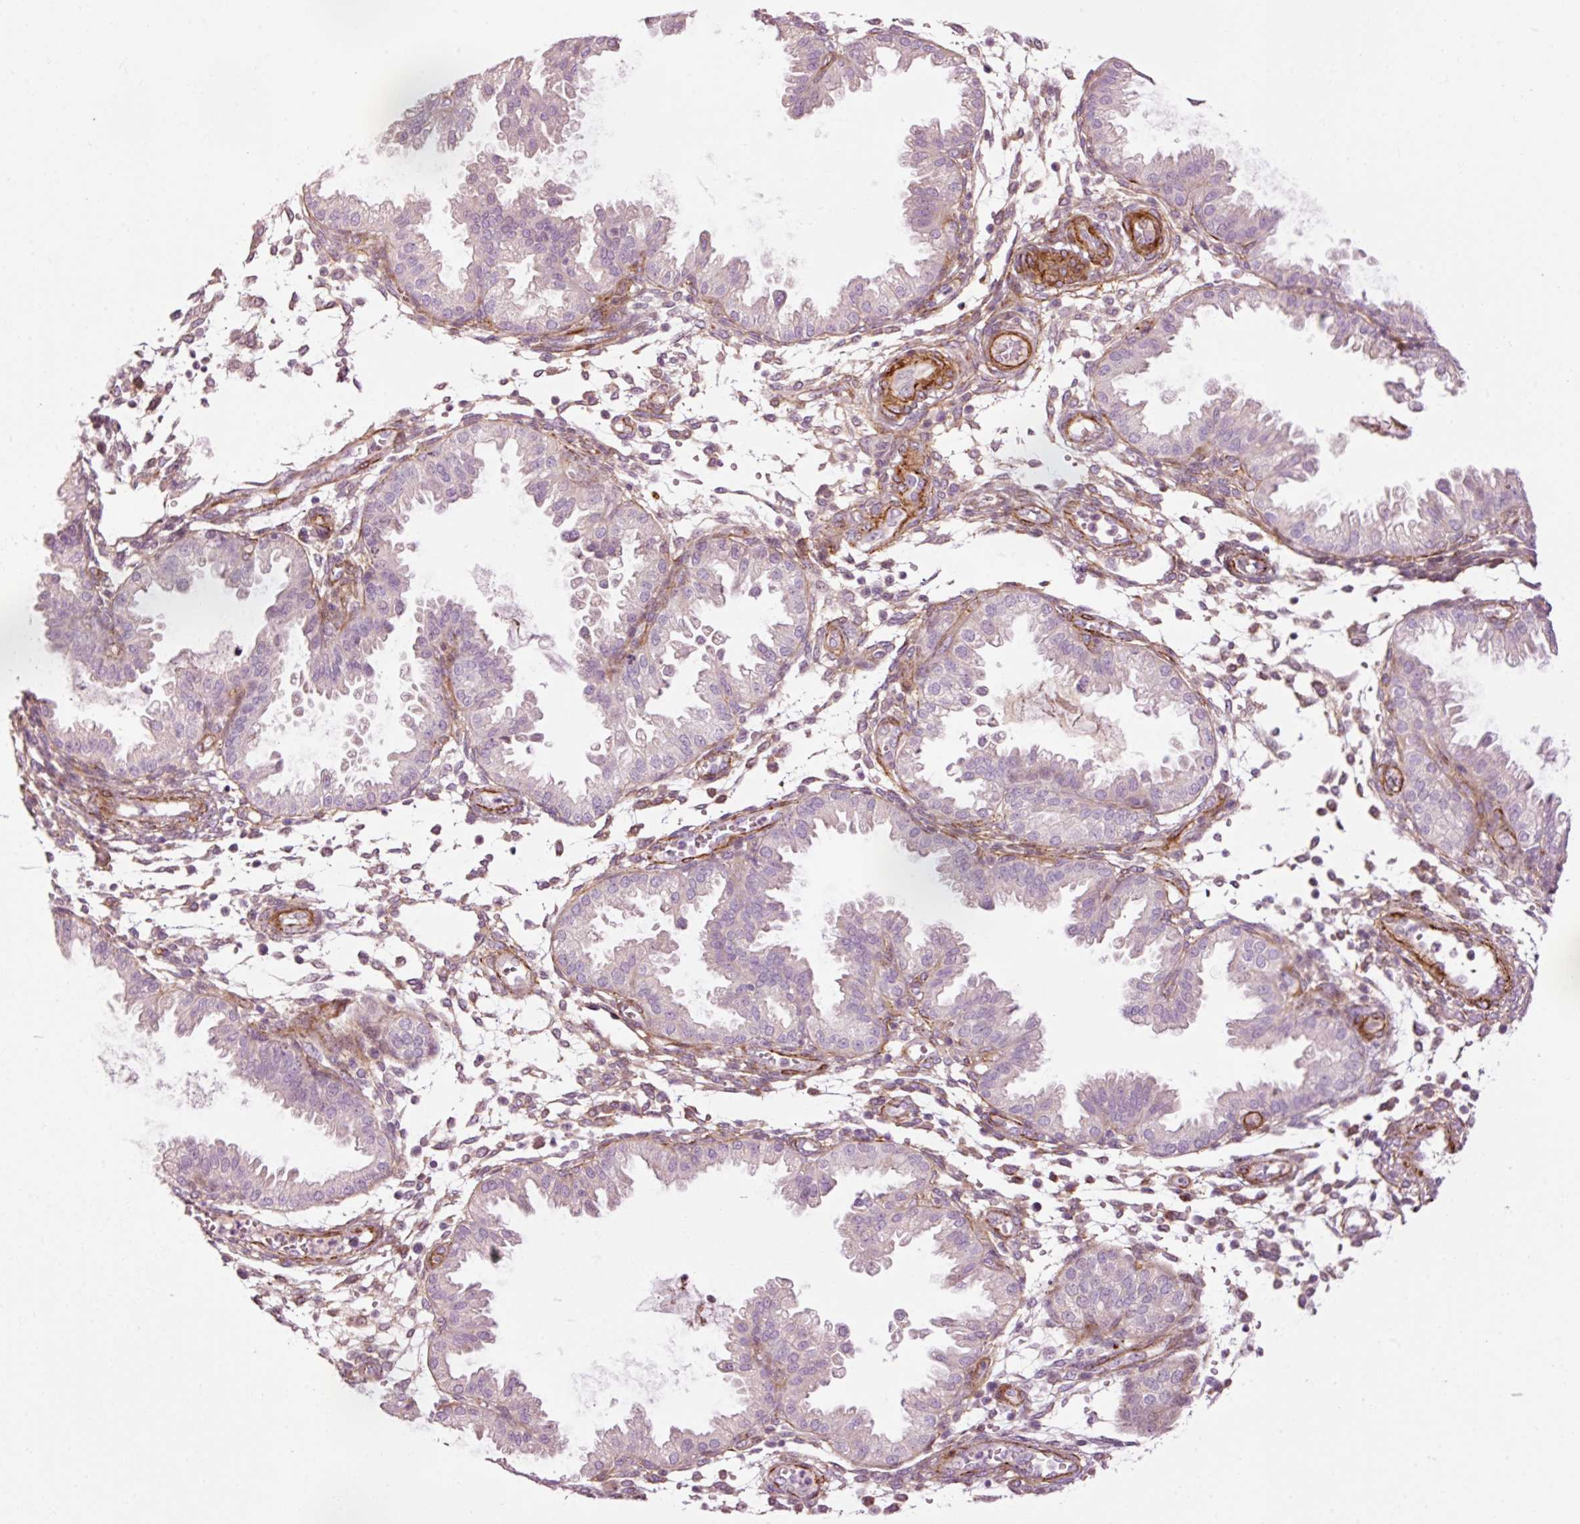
{"staining": {"intensity": "negative", "quantity": "none", "location": "none"}, "tissue": "endometrium", "cell_type": "Cells in endometrial stroma", "image_type": "normal", "snomed": [{"axis": "morphology", "description": "Normal tissue, NOS"}, {"axis": "topography", "description": "Endometrium"}], "caption": "Endometrium stained for a protein using IHC shows no expression cells in endometrial stroma.", "gene": "ANKRD20A1", "patient": {"sex": "female", "age": 33}}